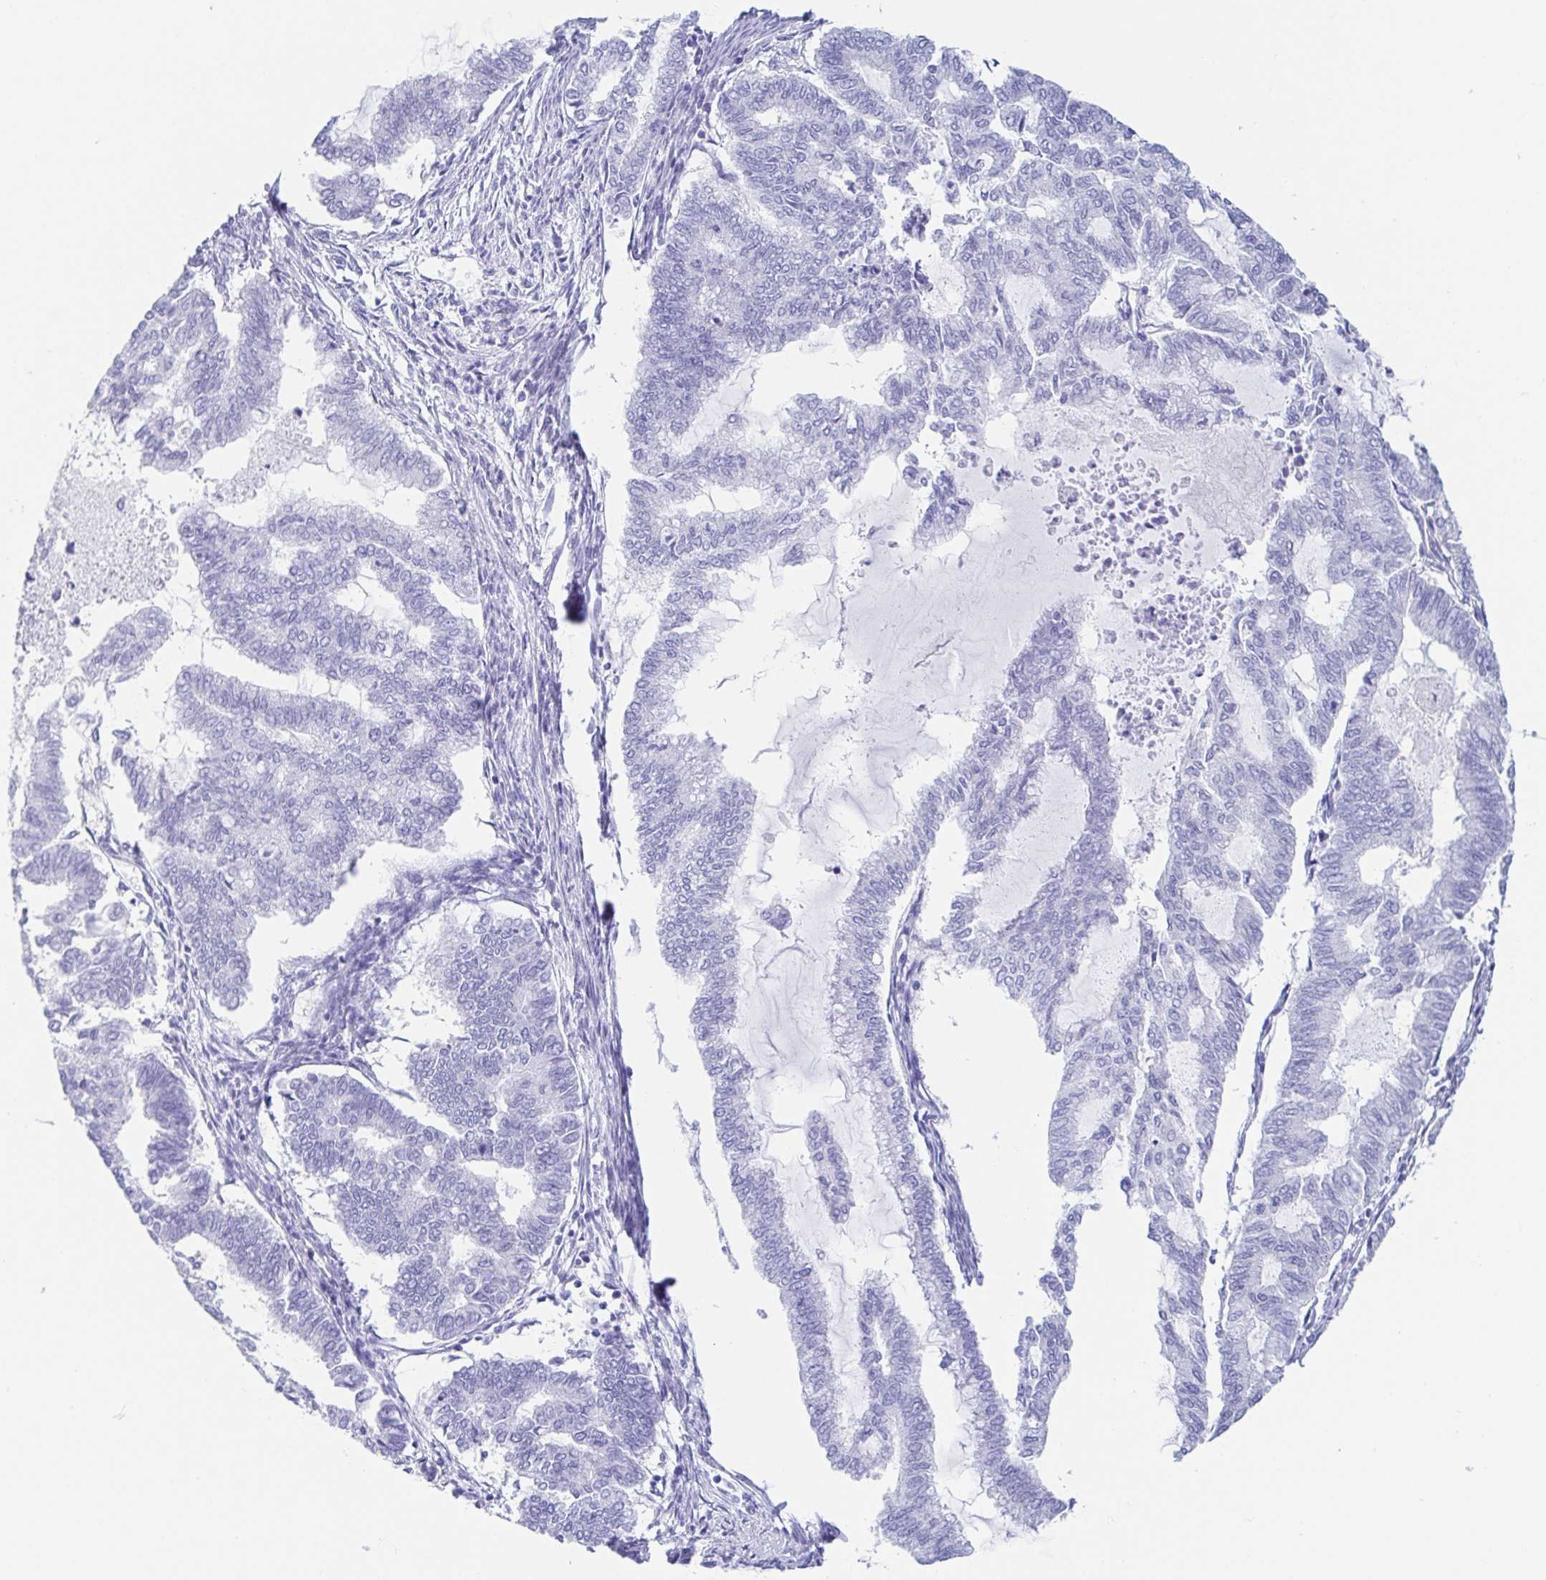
{"staining": {"intensity": "negative", "quantity": "none", "location": "none"}, "tissue": "endometrial cancer", "cell_type": "Tumor cells", "image_type": "cancer", "snomed": [{"axis": "morphology", "description": "Adenocarcinoma, NOS"}, {"axis": "topography", "description": "Endometrium"}], "caption": "Immunohistochemistry micrograph of neoplastic tissue: human endometrial cancer stained with DAB exhibits no significant protein expression in tumor cells.", "gene": "GKN1", "patient": {"sex": "female", "age": 79}}